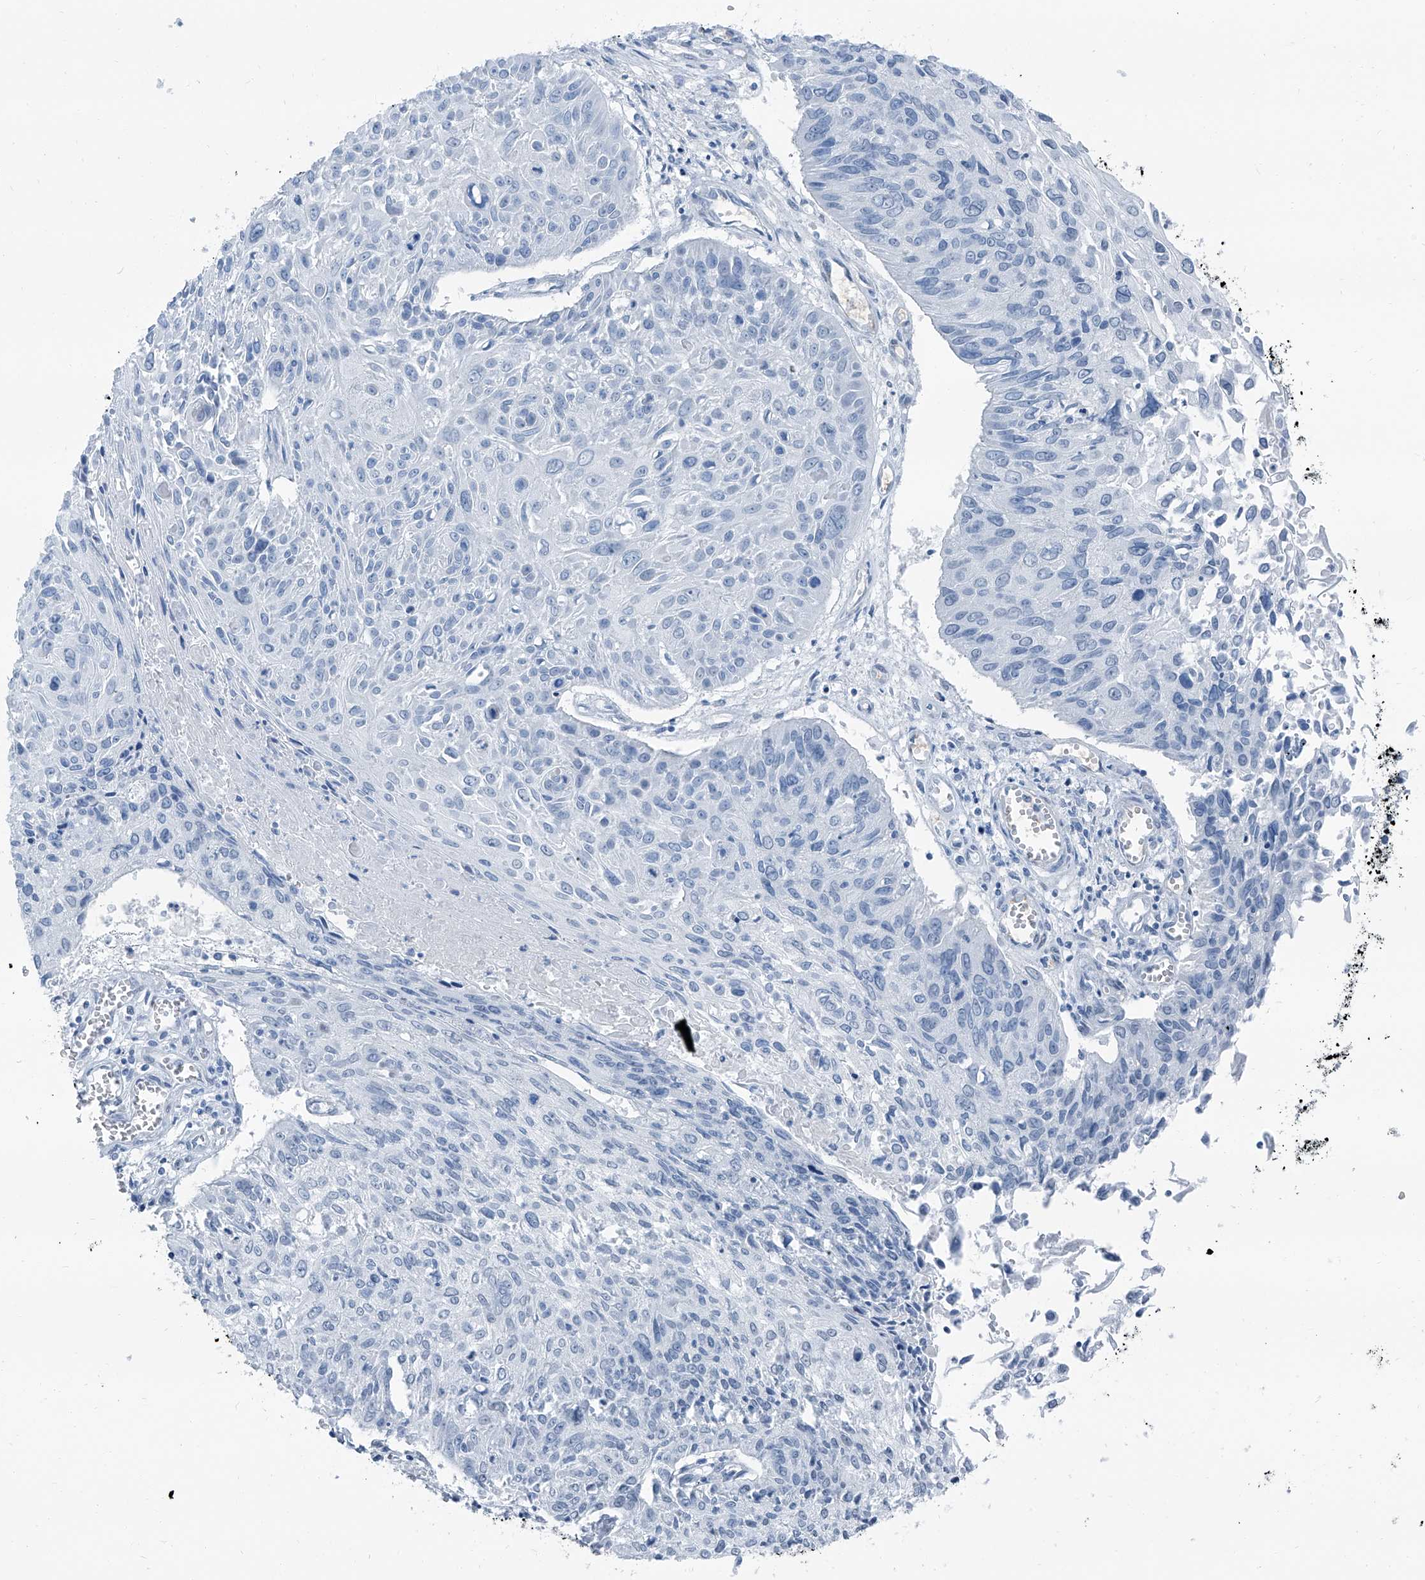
{"staining": {"intensity": "negative", "quantity": "none", "location": "none"}, "tissue": "cervical cancer", "cell_type": "Tumor cells", "image_type": "cancer", "snomed": [{"axis": "morphology", "description": "Squamous cell carcinoma, NOS"}, {"axis": "topography", "description": "Cervix"}], "caption": "Tumor cells are negative for brown protein staining in squamous cell carcinoma (cervical).", "gene": "RGN", "patient": {"sex": "female", "age": 51}}